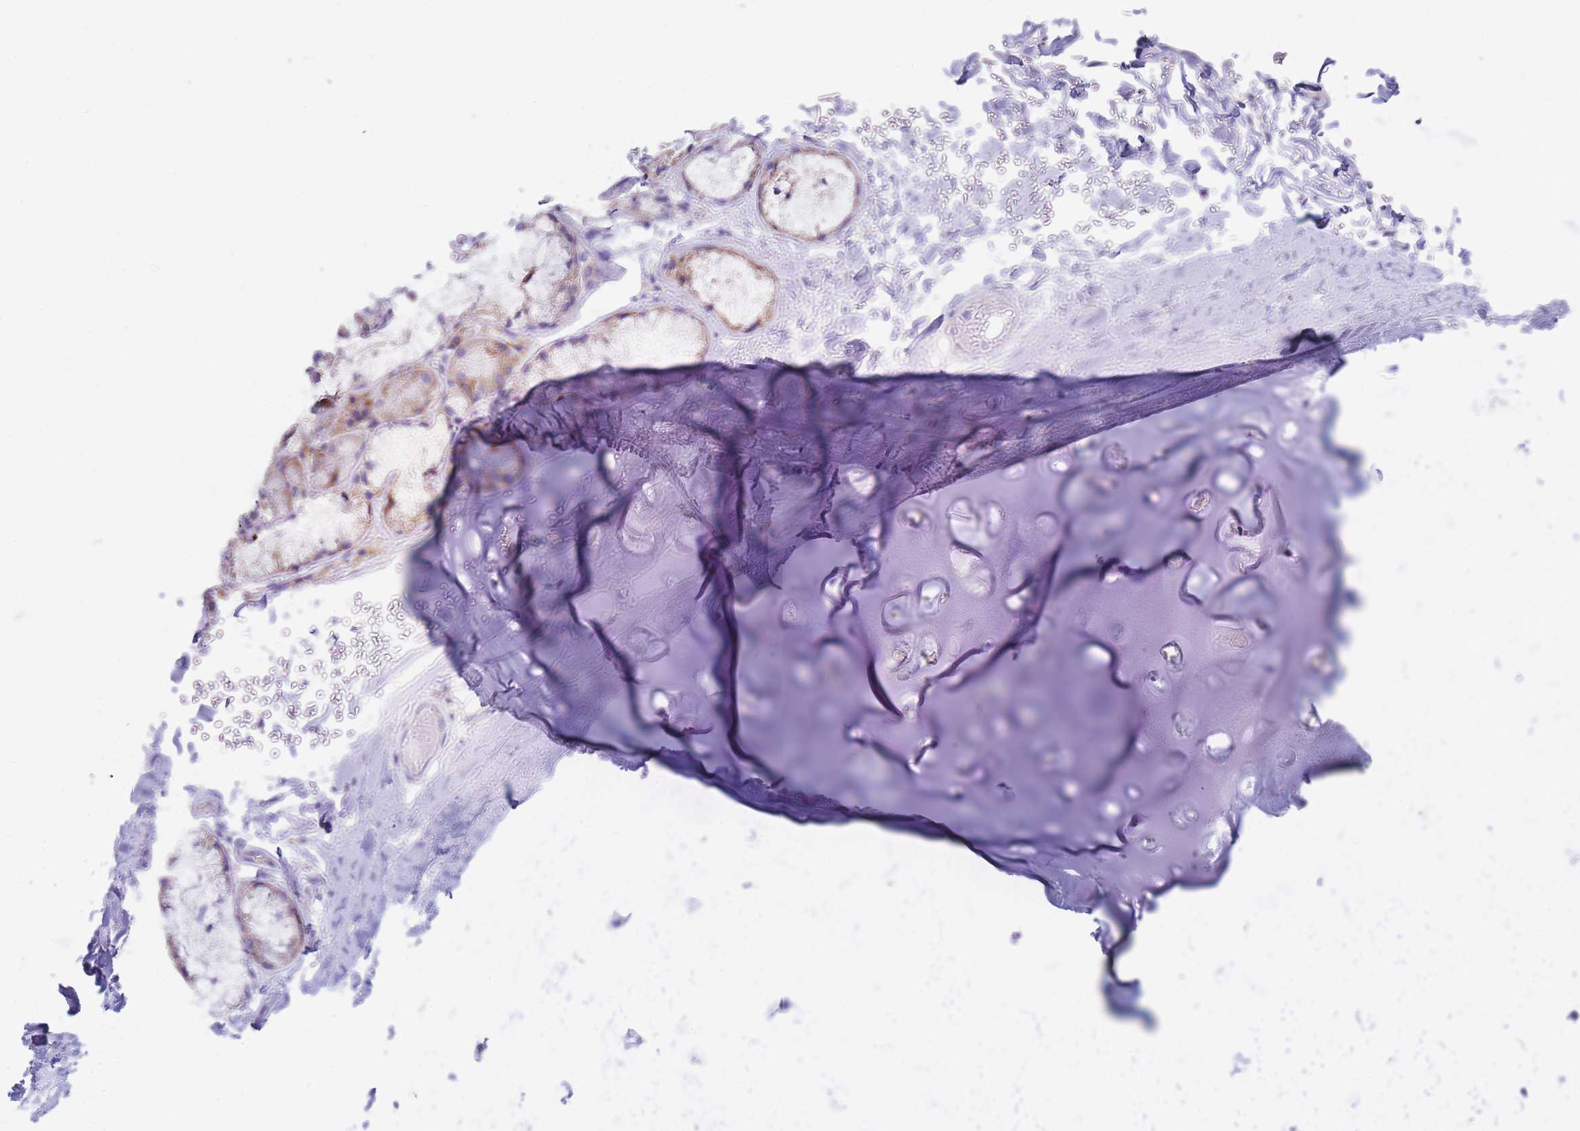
{"staining": {"intensity": "negative", "quantity": "none", "location": "none"}, "tissue": "adipose tissue", "cell_type": "Adipocytes", "image_type": "normal", "snomed": [{"axis": "morphology", "description": "Normal tissue, NOS"}, {"axis": "topography", "description": "Cartilage tissue"}], "caption": "IHC of normal adipose tissue reveals no staining in adipocytes.", "gene": "XKR8", "patient": {"sex": "male", "age": 73}}